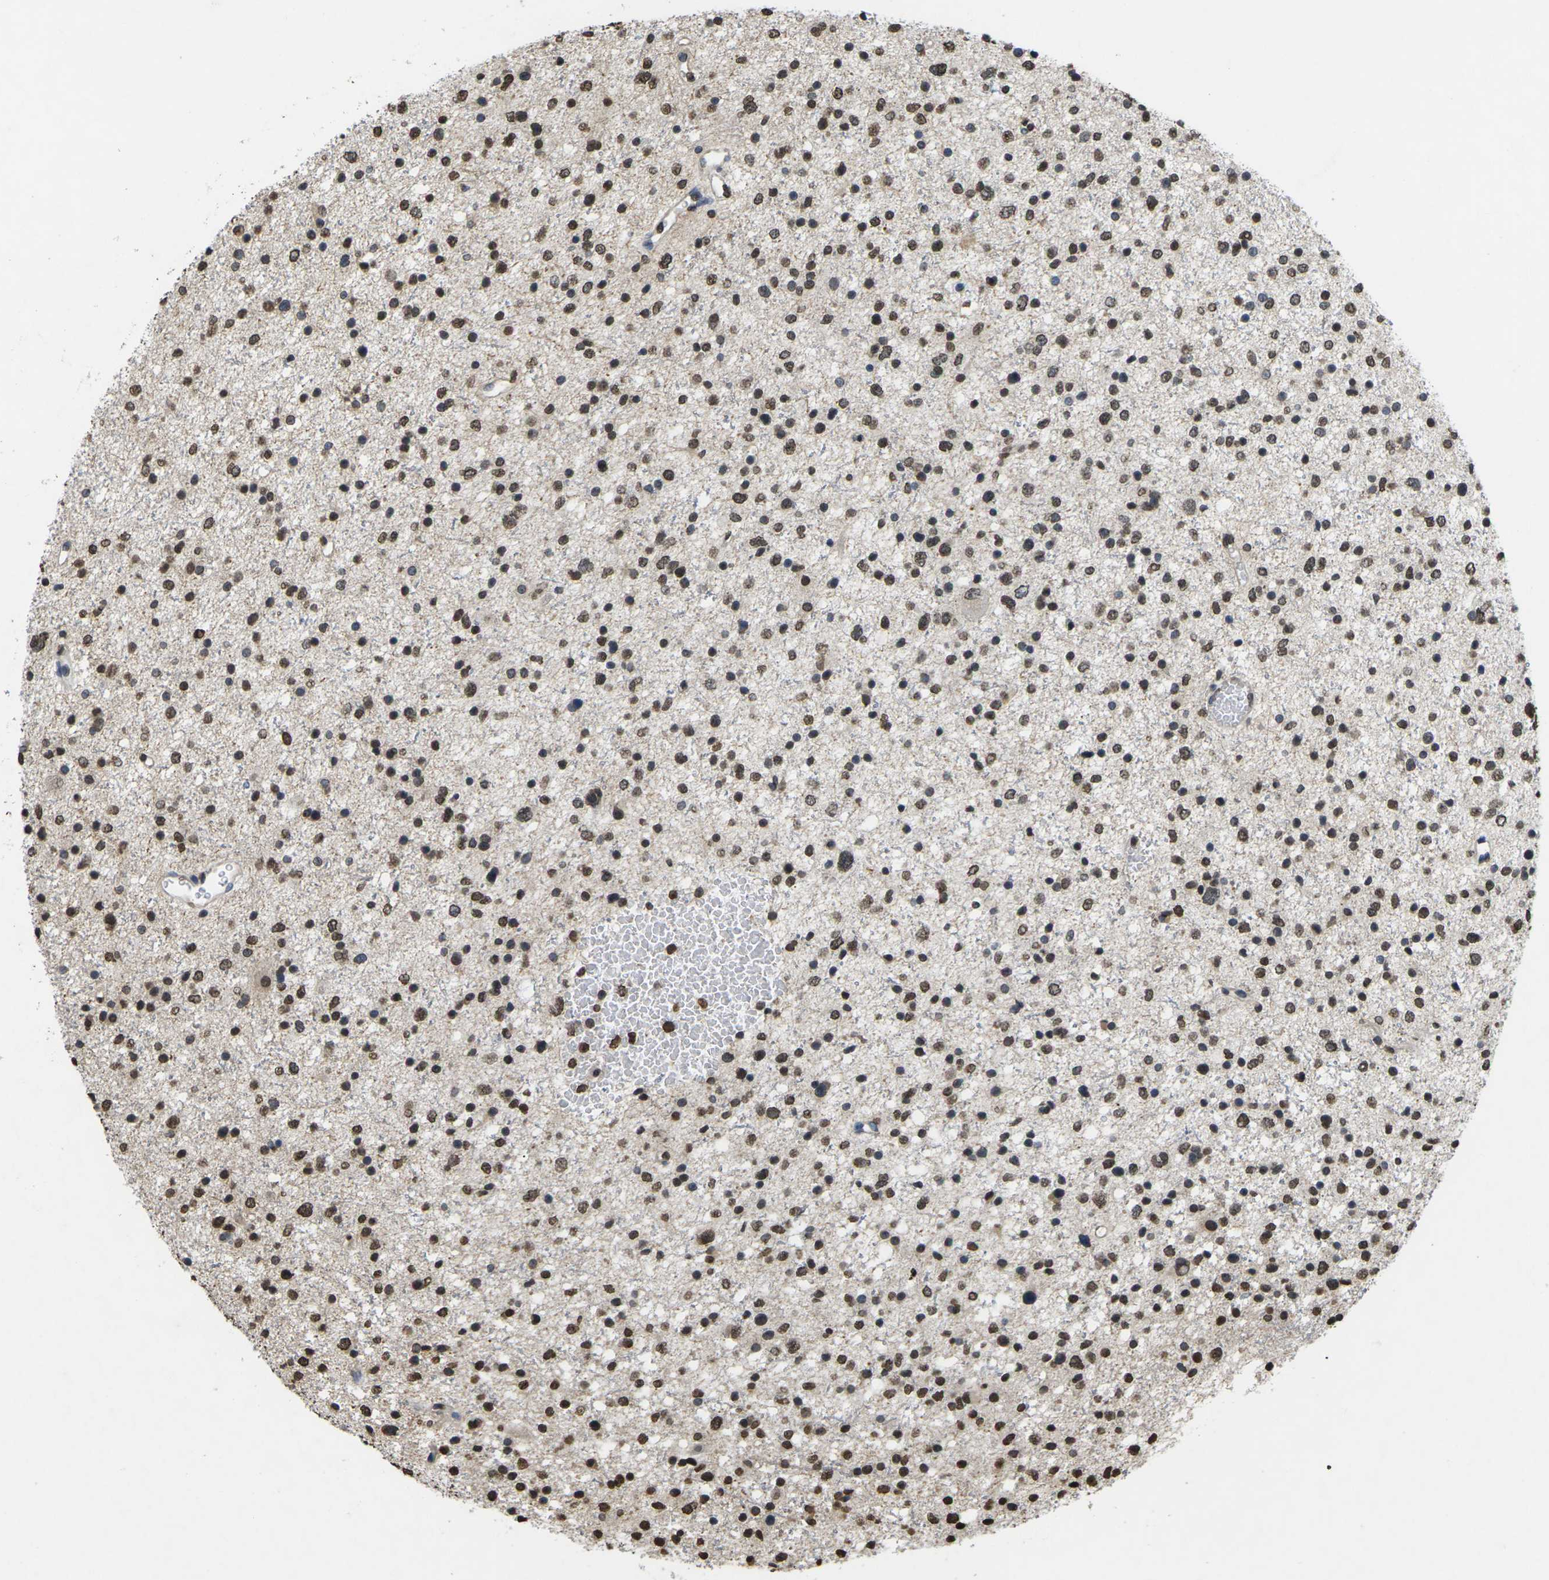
{"staining": {"intensity": "strong", "quantity": ">75%", "location": "nuclear"}, "tissue": "glioma", "cell_type": "Tumor cells", "image_type": "cancer", "snomed": [{"axis": "morphology", "description": "Glioma, malignant, Low grade"}, {"axis": "topography", "description": "Brain"}], "caption": "Glioma was stained to show a protein in brown. There is high levels of strong nuclear positivity in about >75% of tumor cells.", "gene": "EMSY", "patient": {"sex": "female", "age": 37}}